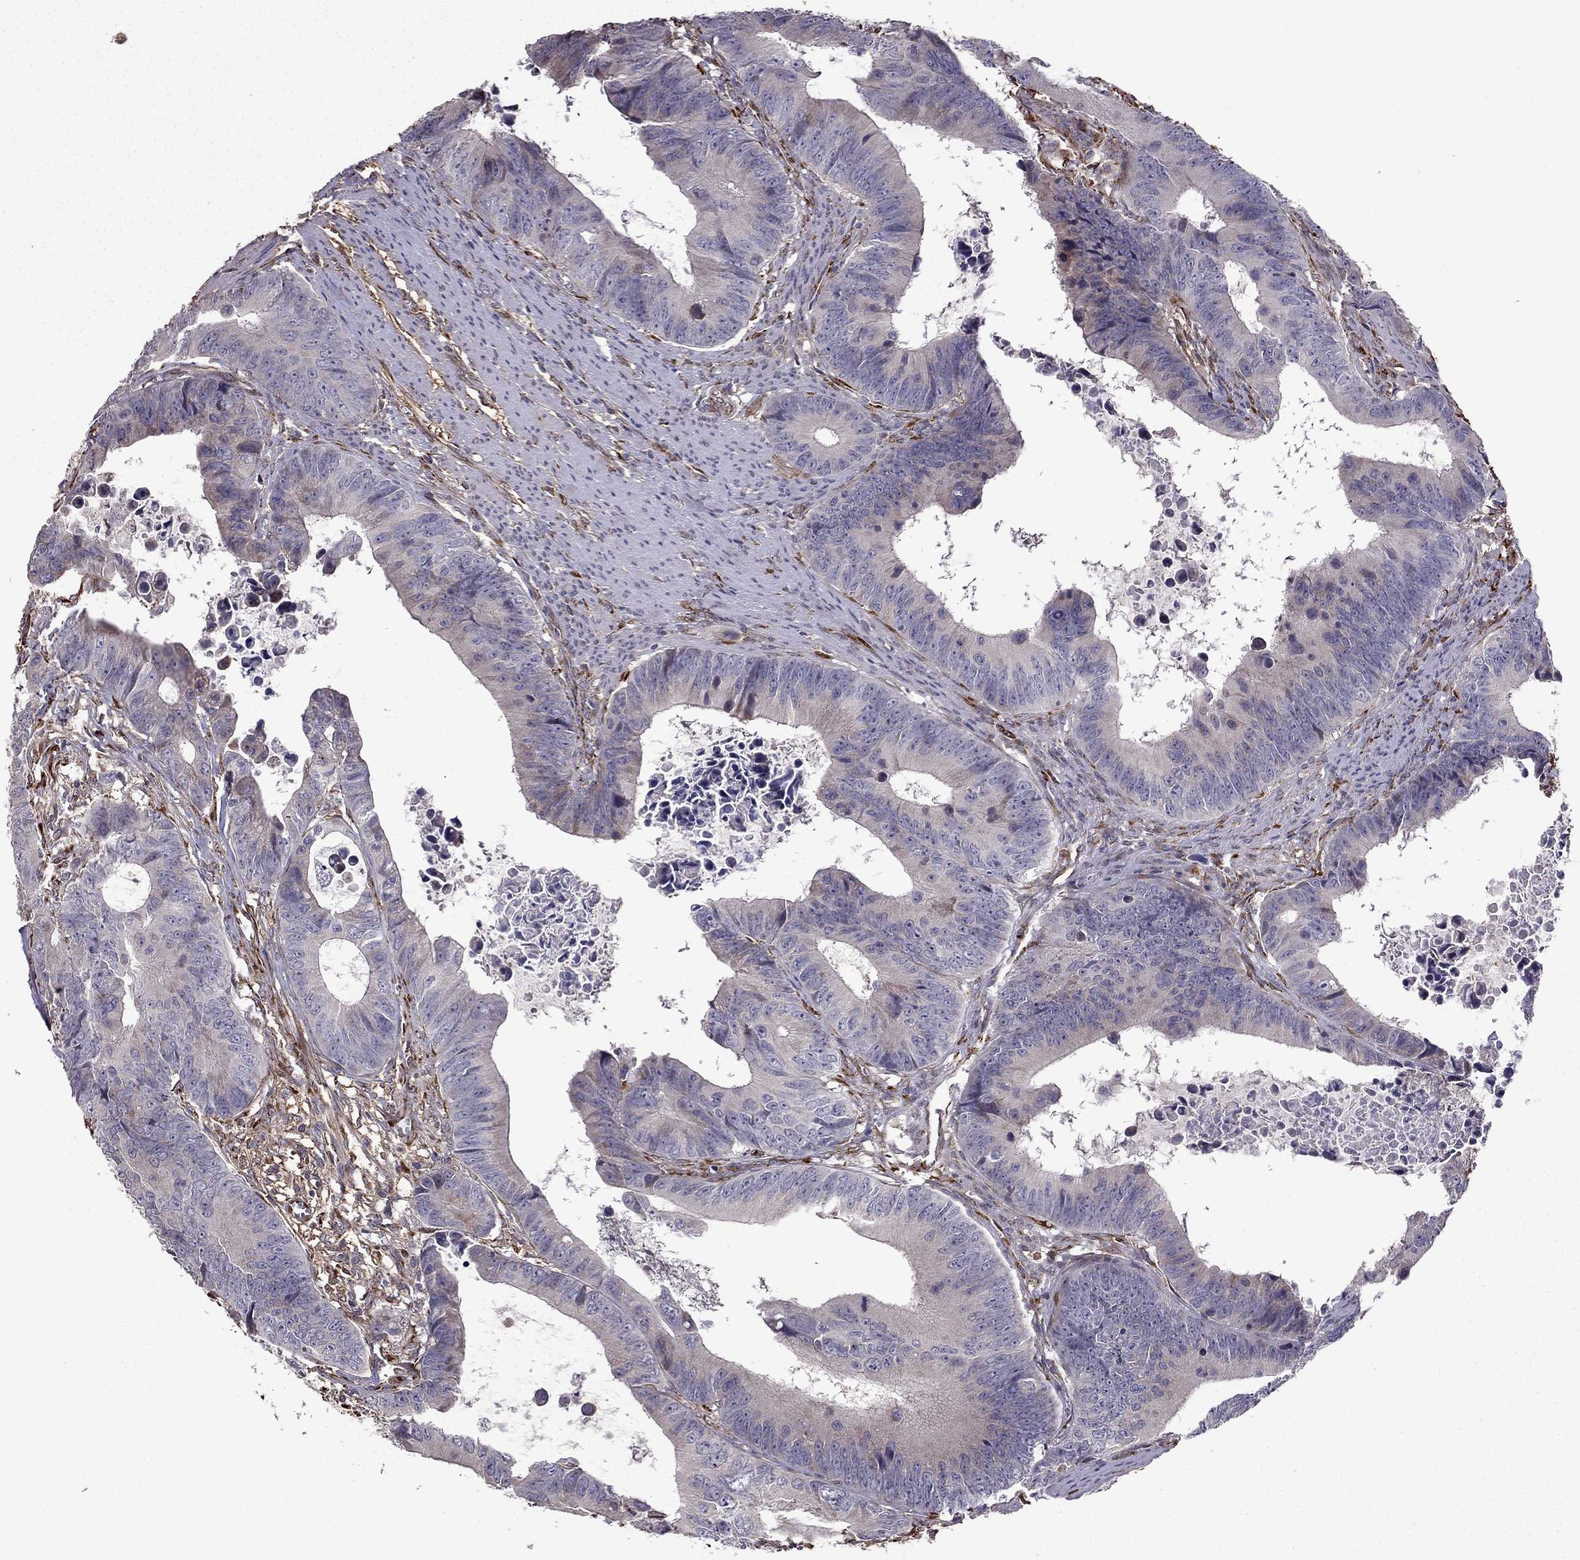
{"staining": {"intensity": "negative", "quantity": "none", "location": "none"}, "tissue": "colorectal cancer", "cell_type": "Tumor cells", "image_type": "cancer", "snomed": [{"axis": "morphology", "description": "Adenocarcinoma, NOS"}, {"axis": "topography", "description": "Colon"}], "caption": "A histopathology image of human adenocarcinoma (colorectal) is negative for staining in tumor cells.", "gene": "IKBIP", "patient": {"sex": "female", "age": 87}}